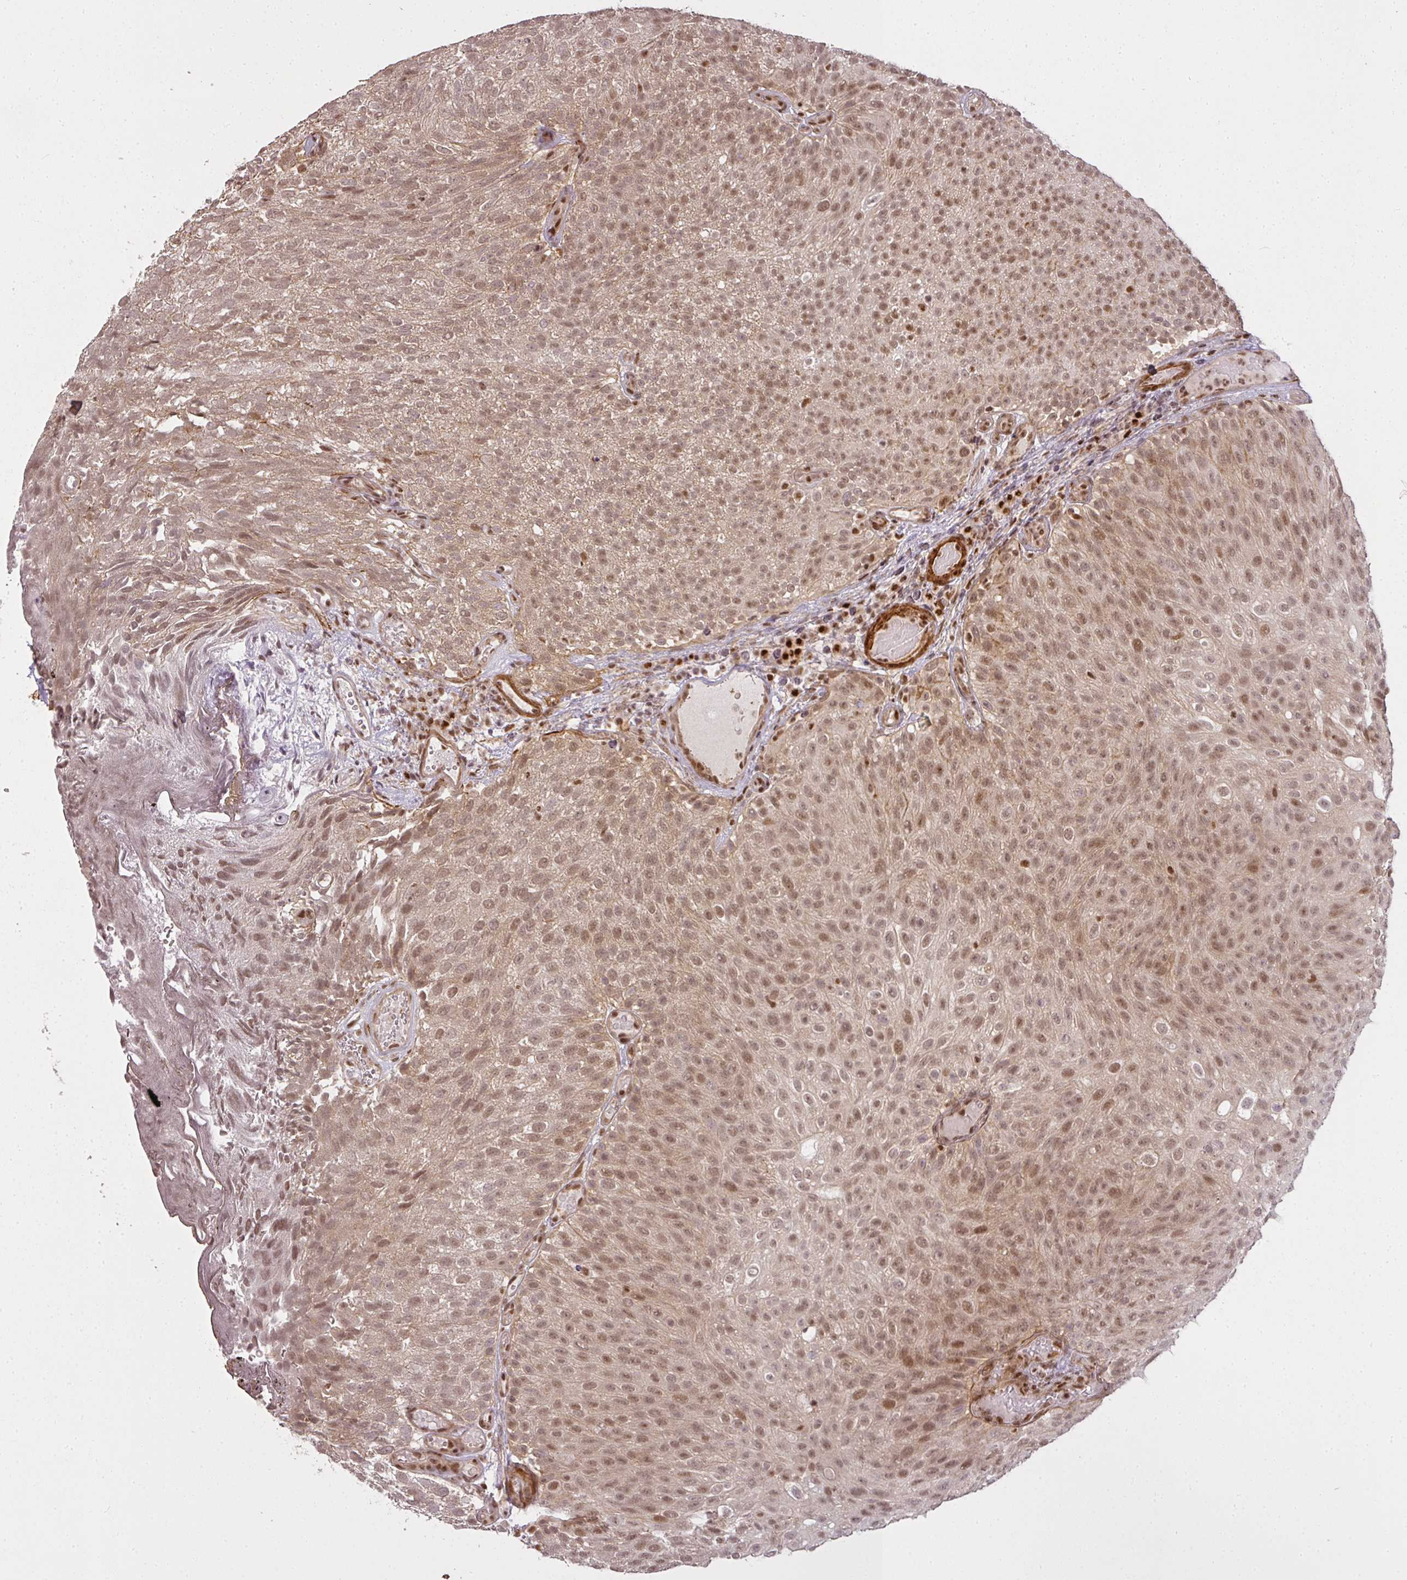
{"staining": {"intensity": "moderate", "quantity": ">75%", "location": "nuclear"}, "tissue": "urothelial cancer", "cell_type": "Tumor cells", "image_type": "cancer", "snomed": [{"axis": "morphology", "description": "Urothelial carcinoma, Low grade"}, {"axis": "topography", "description": "Urinary bladder"}], "caption": "DAB (3,3'-diaminobenzidine) immunohistochemical staining of human urothelial cancer exhibits moderate nuclear protein expression in about >75% of tumor cells.", "gene": "GPRIN2", "patient": {"sex": "male", "age": 78}}